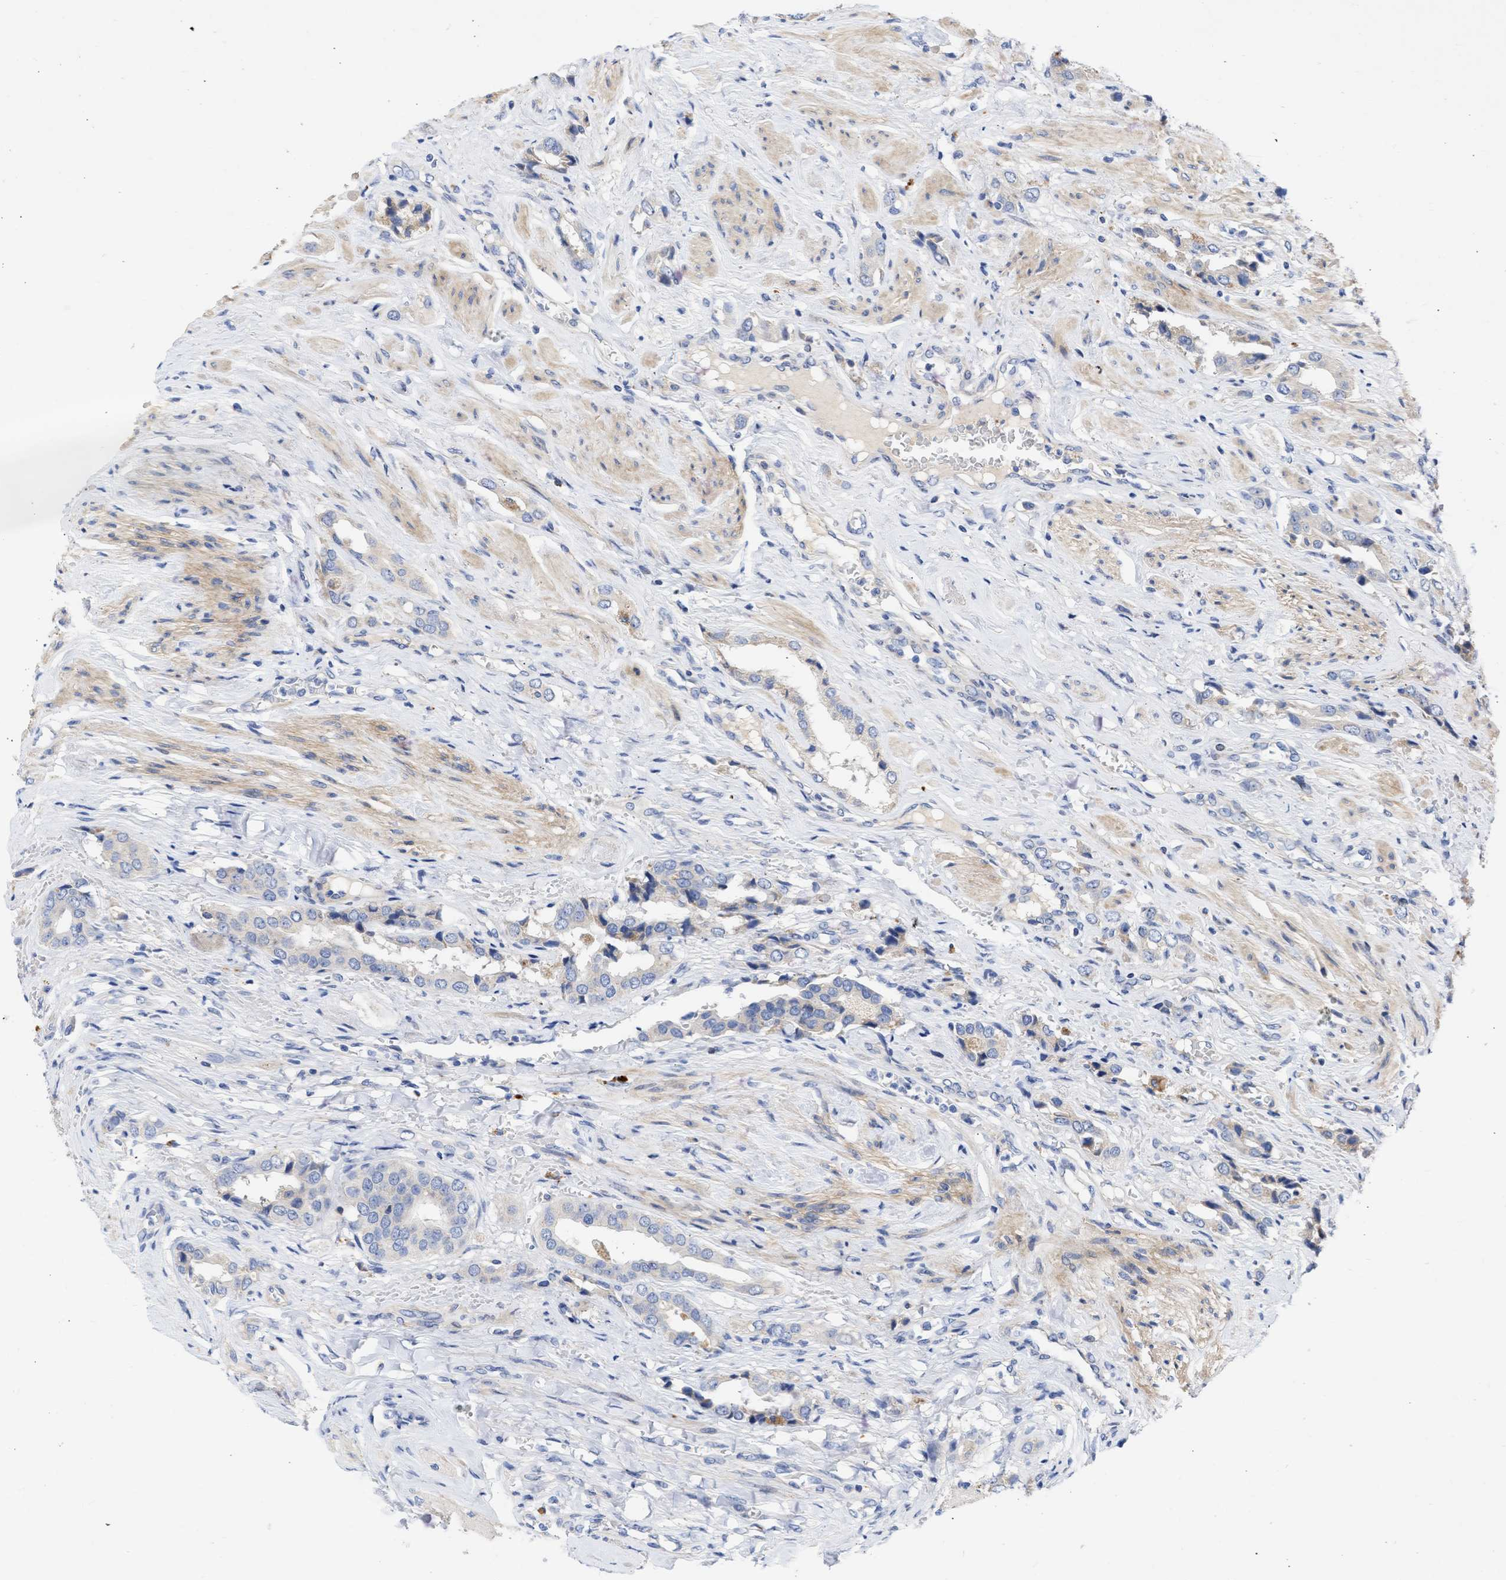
{"staining": {"intensity": "negative", "quantity": "none", "location": "none"}, "tissue": "prostate cancer", "cell_type": "Tumor cells", "image_type": "cancer", "snomed": [{"axis": "morphology", "description": "Adenocarcinoma, High grade"}, {"axis": "topography", "description": "Prostate"}], "caption": "Immunohistochemistry (IHC) histopathology image of neoplastic tissue: human adenocarcinoma (high-grade) (prostate) stained with DAB (3,3'-diaminobenzidine) exhibits no significant protein positivity in tumor cells.", "gene": "ARHGEF4", "patient": {"sex": "male", "age": 52}}